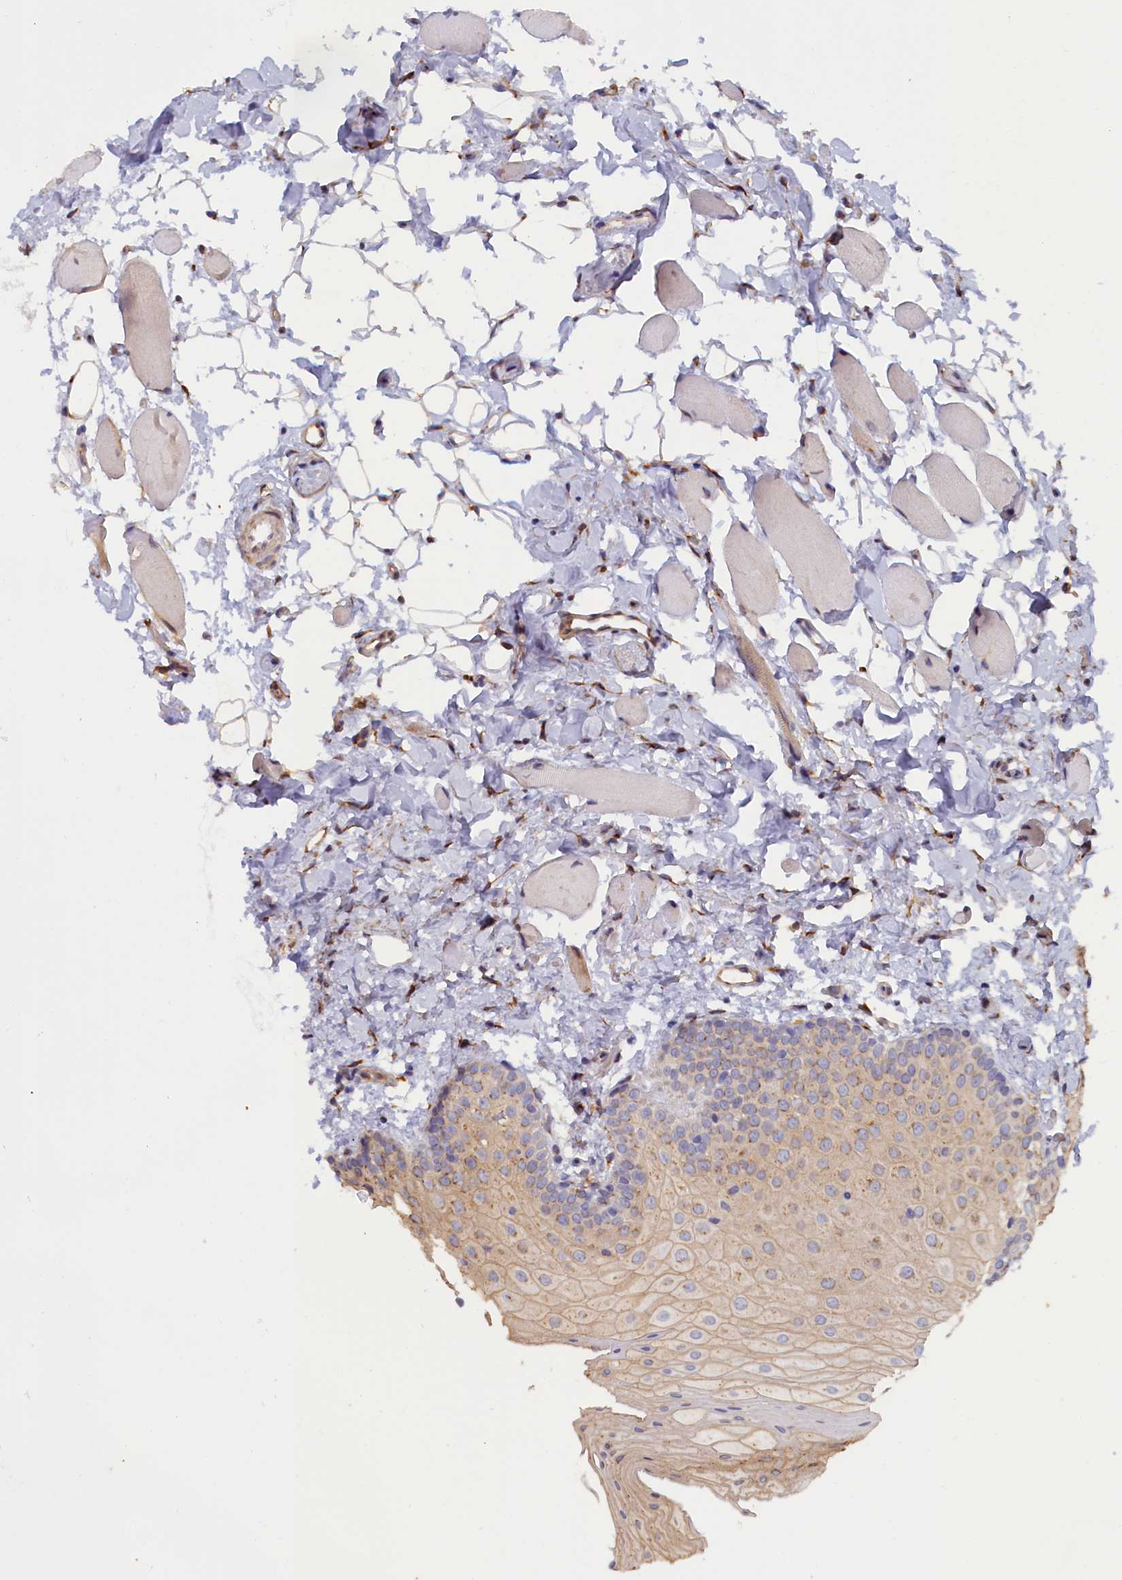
{"staining": {"intensity": "weak", "quantity": ">75%", "location": "cytoplasmic/membranous"}, "tissue": "oral mucosa", "cell_type": "Squamous epithelial cells", "image_type": "normal", "snomed": [{"axis": "morphology", "description": "Normal tissue, NOS"}, {"axis": "topography", "description": "Oral tissue"}], "caption": "Brown immunohistochemical staining in benign oral mucosa demonstrates weak cytoplasmic/membranous staining in about >75% of squamous epithelial cells. (Stains: DAB (3,3'-diaminobenzidine) in brown, nuclei in blue, Microscopy: brightfield microscopy at high magnification).", "gene": "CCDC68", "patient": {"sex": "male", "age": 28}}